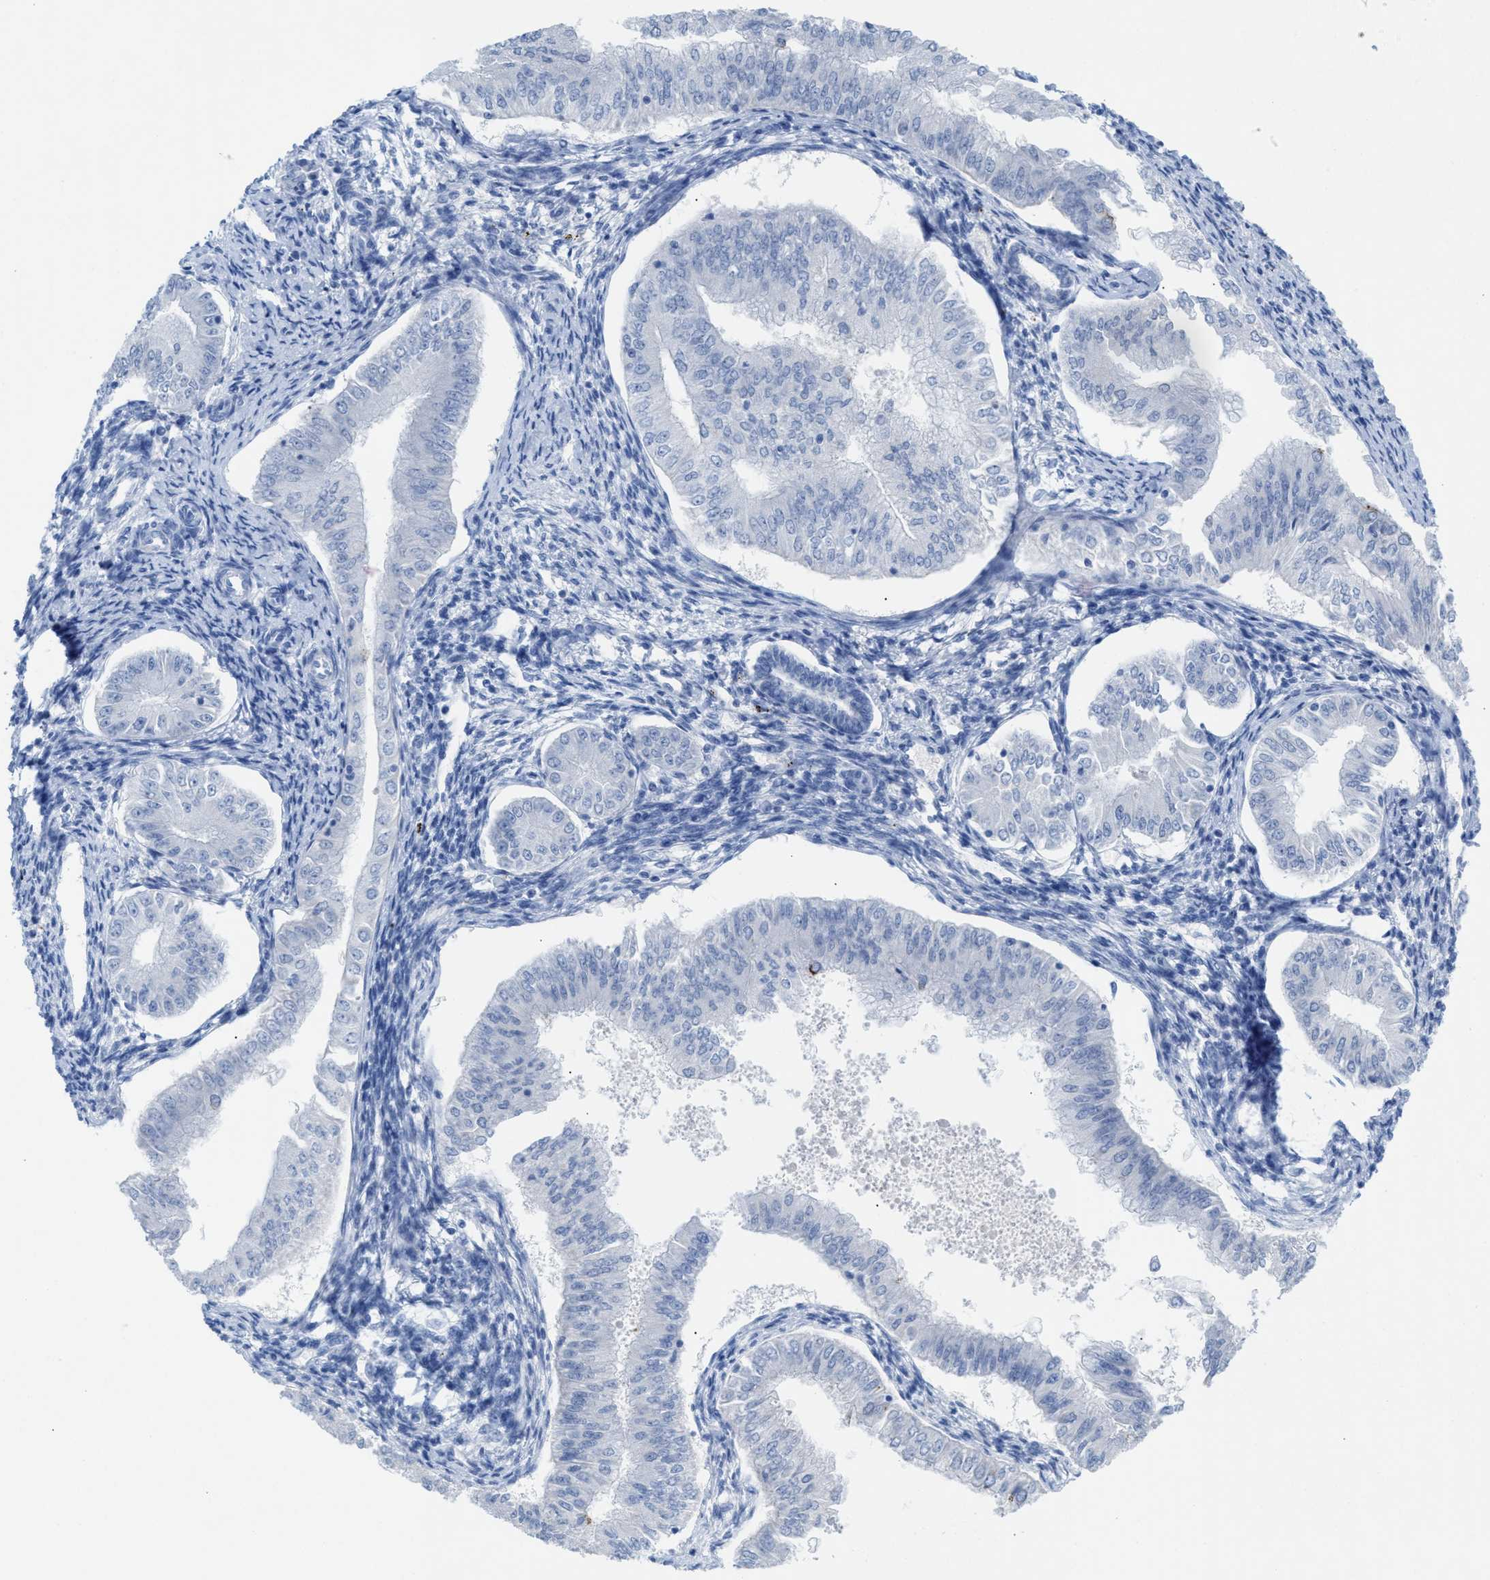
{"staining": {"intensity": "negative", "quantity": "none", "location": "none"}, "tissue": "endometrial cancer", "cell_type": "Tumor cells", "image_type": "cancer", "snomed": [{"axis": "morphology", "description": "Normal tissue, NOS"}, {"axis": "morphology", "description": "Adenocarcinoma, NOS"}, {"axis": "topography", "description": "Endometrium"}], "caption": "A photomicrograph of endometrial cancer (adenocarcinoma) stained for a protein reveals no brown staining in tumor cells.", "gene": "ANKFN1", "patient": {"sex": "female", "age": 53}}